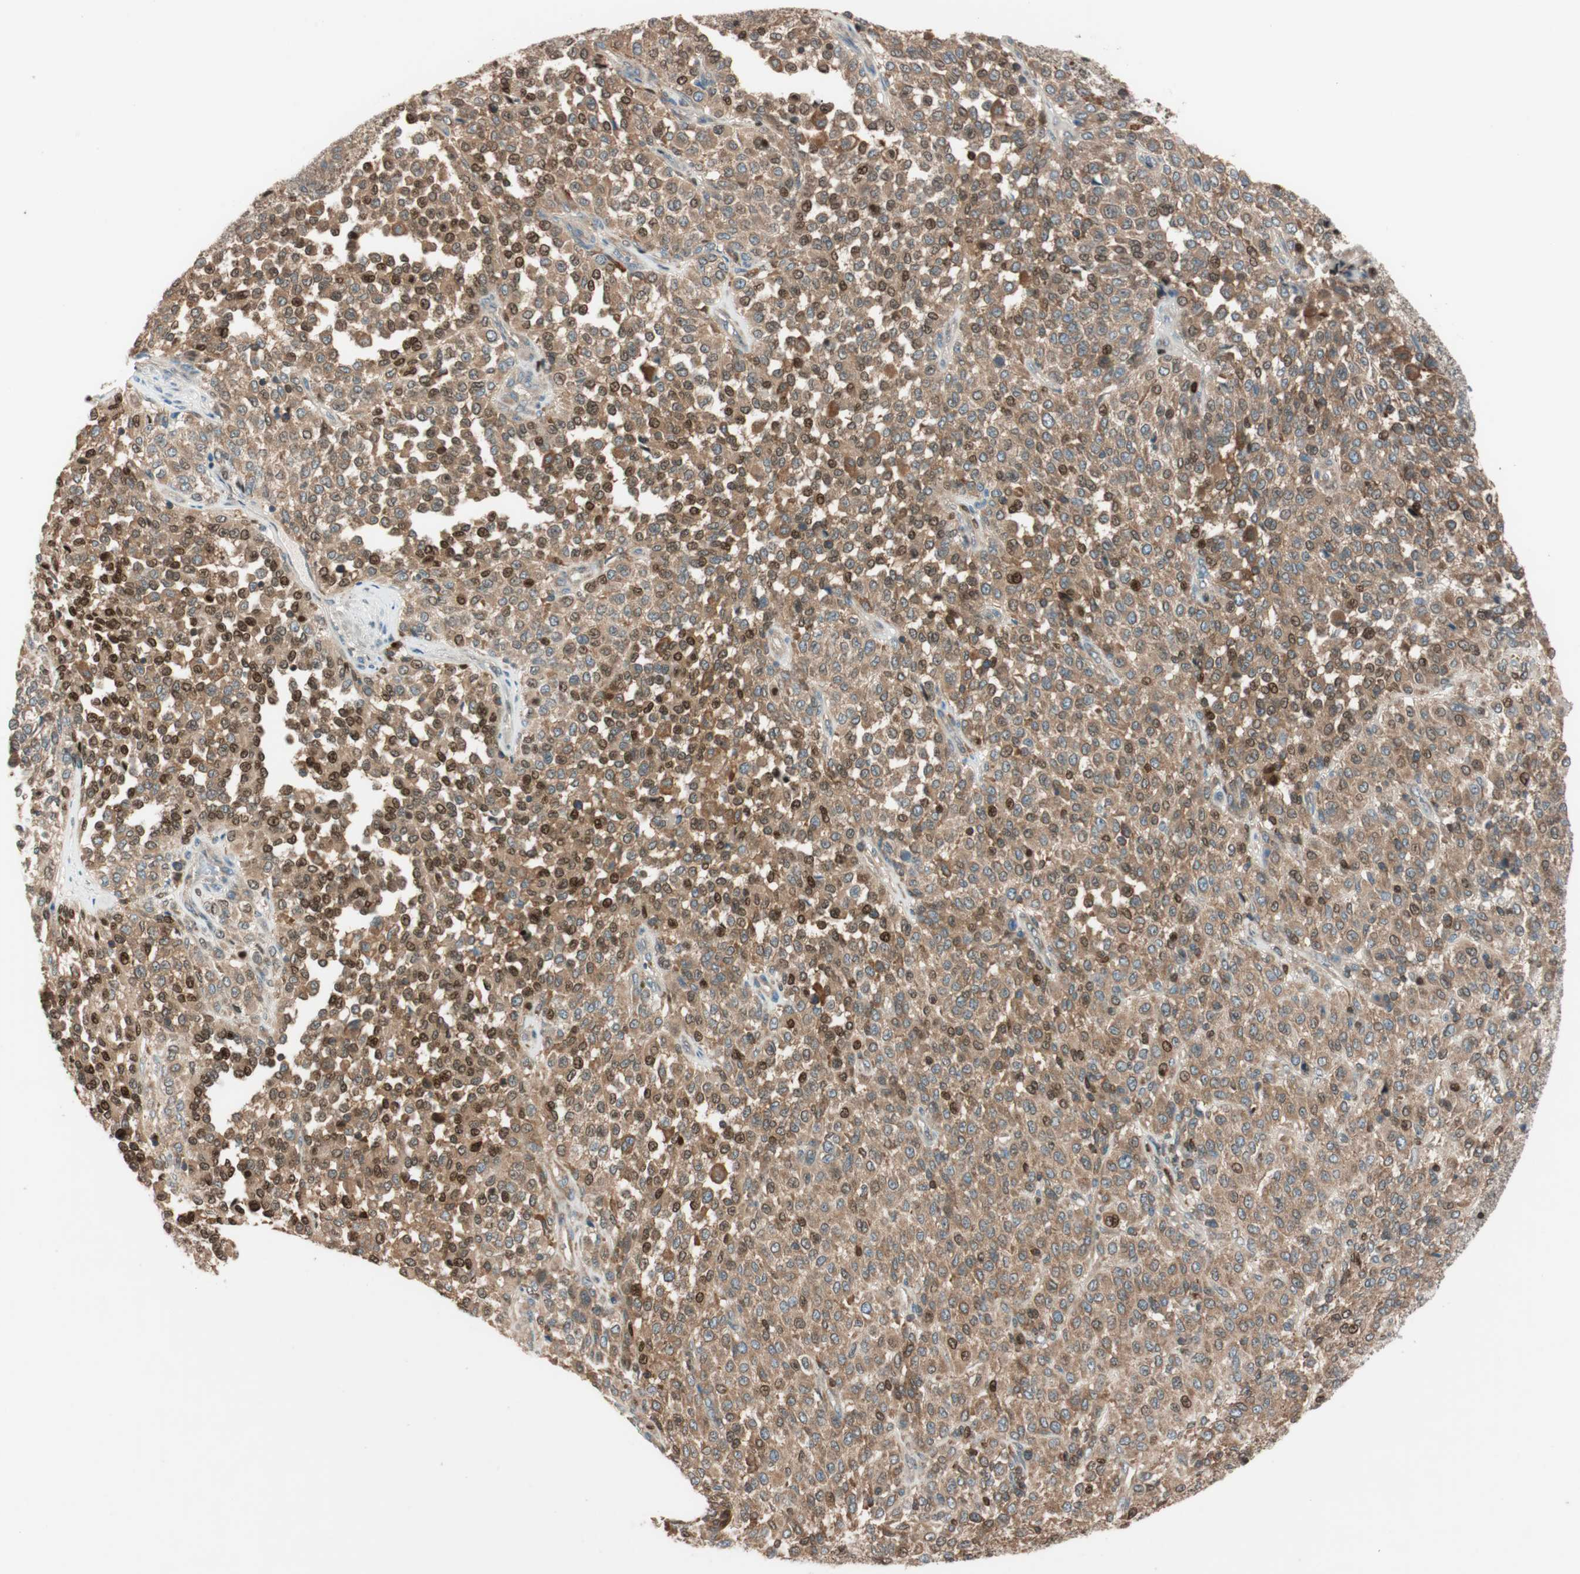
{"staining": {"intensity": "moderate", "quantity": ">75%", "location": "cytoplasmic/membranous,nuclear"}, "tissue": "melanoma", "cell_type": "Tumor cells", "image_type": "cancer", "snomed": [{"axis": "morphology", "description": "Malignant melanoma, Metastatic site"}, {"axis": "topography", "description": "Pancreas"}], "caption": "Protein expression analysis of malignant melanoma (metastatic site) demonstrates moderate cytoplasmic/membranous and nuclear staining in approximately >75% of tumor cells. (Stains: DAB in brown, nuclei in blue, Microscopy: brightfield microscopy at high magnification).", "gene": "BIN1", "patient": {"sex": "female", "age": 30}}